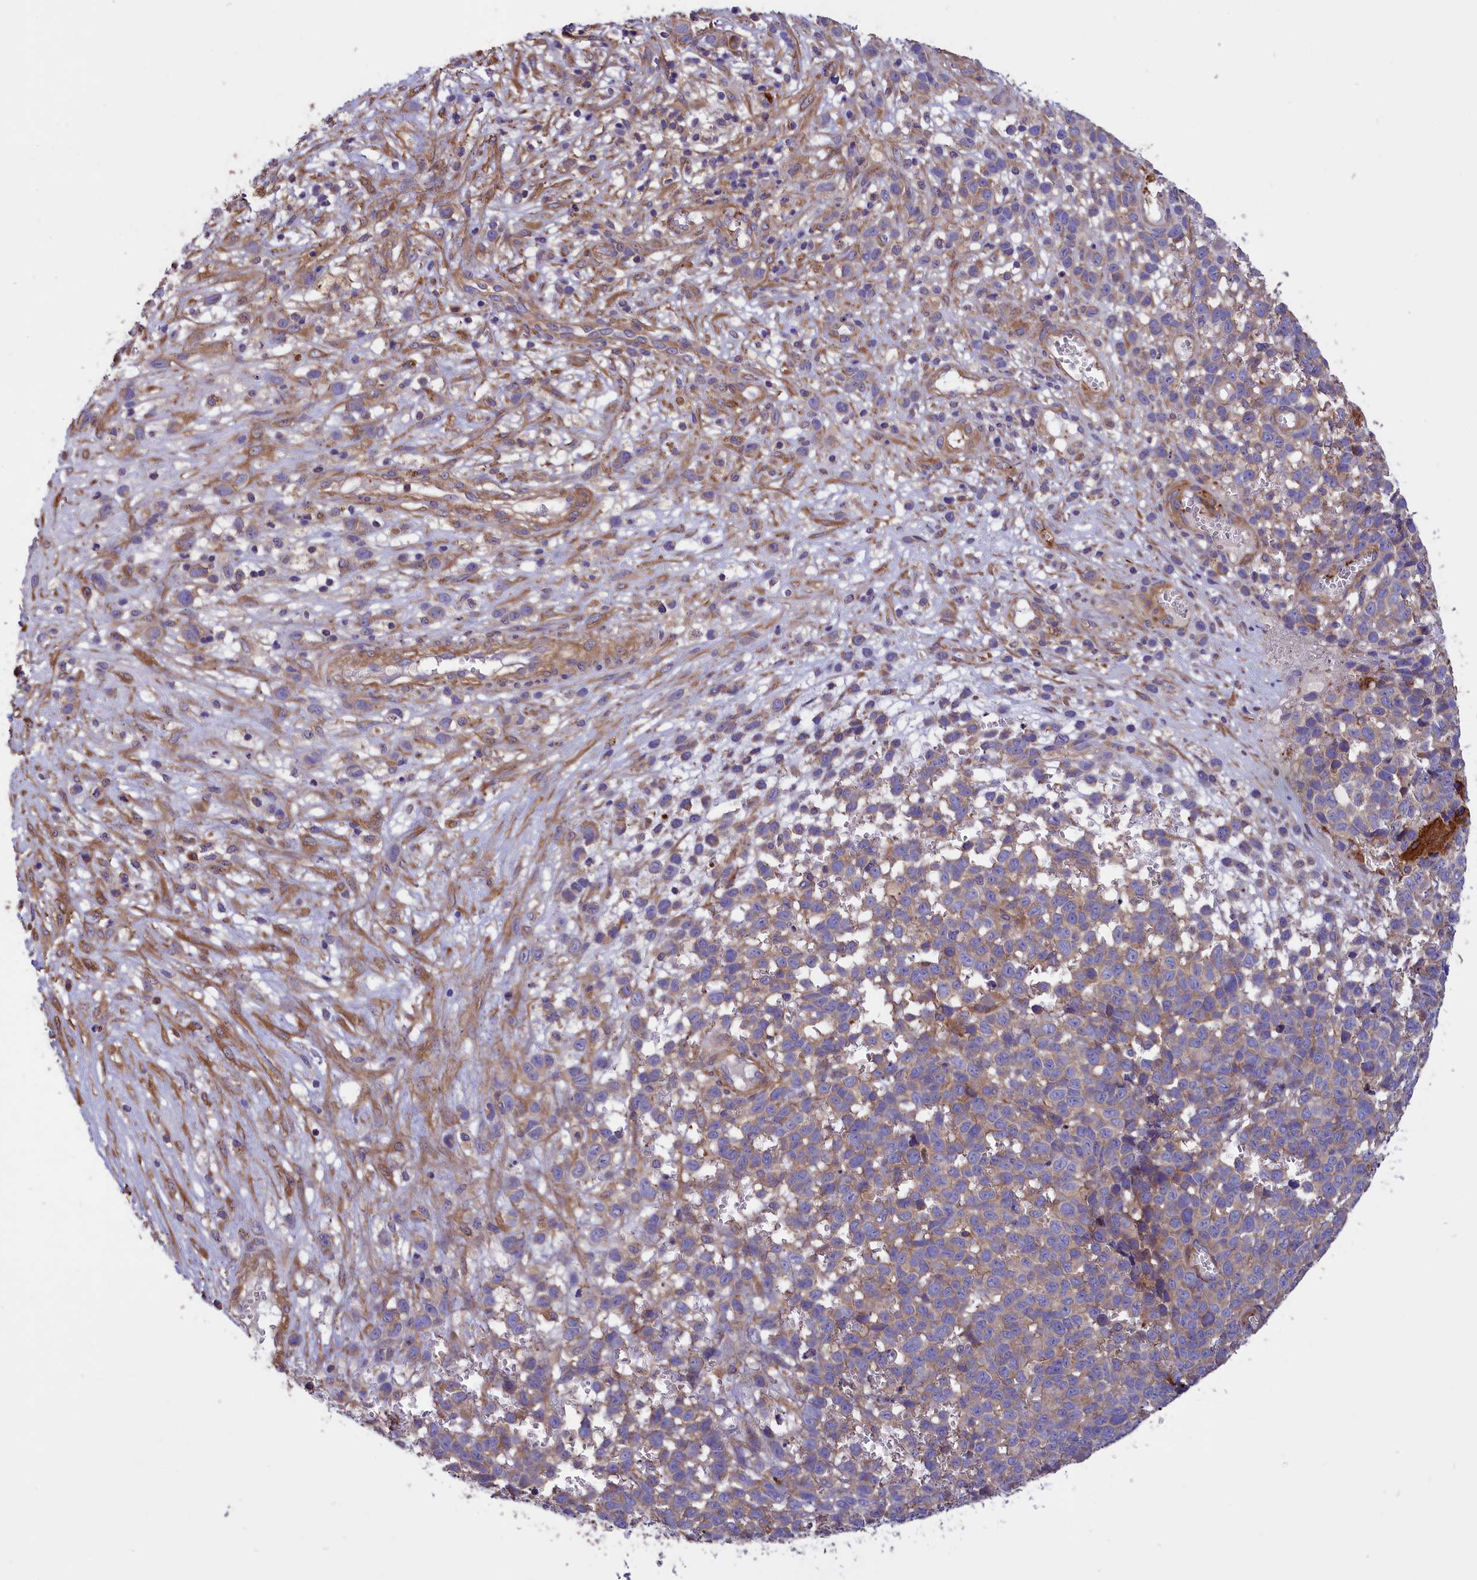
{"staining": {"intensity": "weak", "quantity": "25%-75%", "location": "cytoplasmic/membranous"}, "tissue": "melanoma", "cell_type": "Tumor cells", "image_type": "cancer", "snomed": [{"axis": "morphology", "description": "Malignant melanoma, NOS"}, {"axis": "topography", "description": "Nose, NOS"}], "caption": "Protein staining reveals weak cytoplasmic/membranous expression in approximately 25%-75% of tumor cells in melanoma. Nuclei are stained in blue.", "gene": "AMDHD2", "patient": {"sex": "female", "age": 48}}